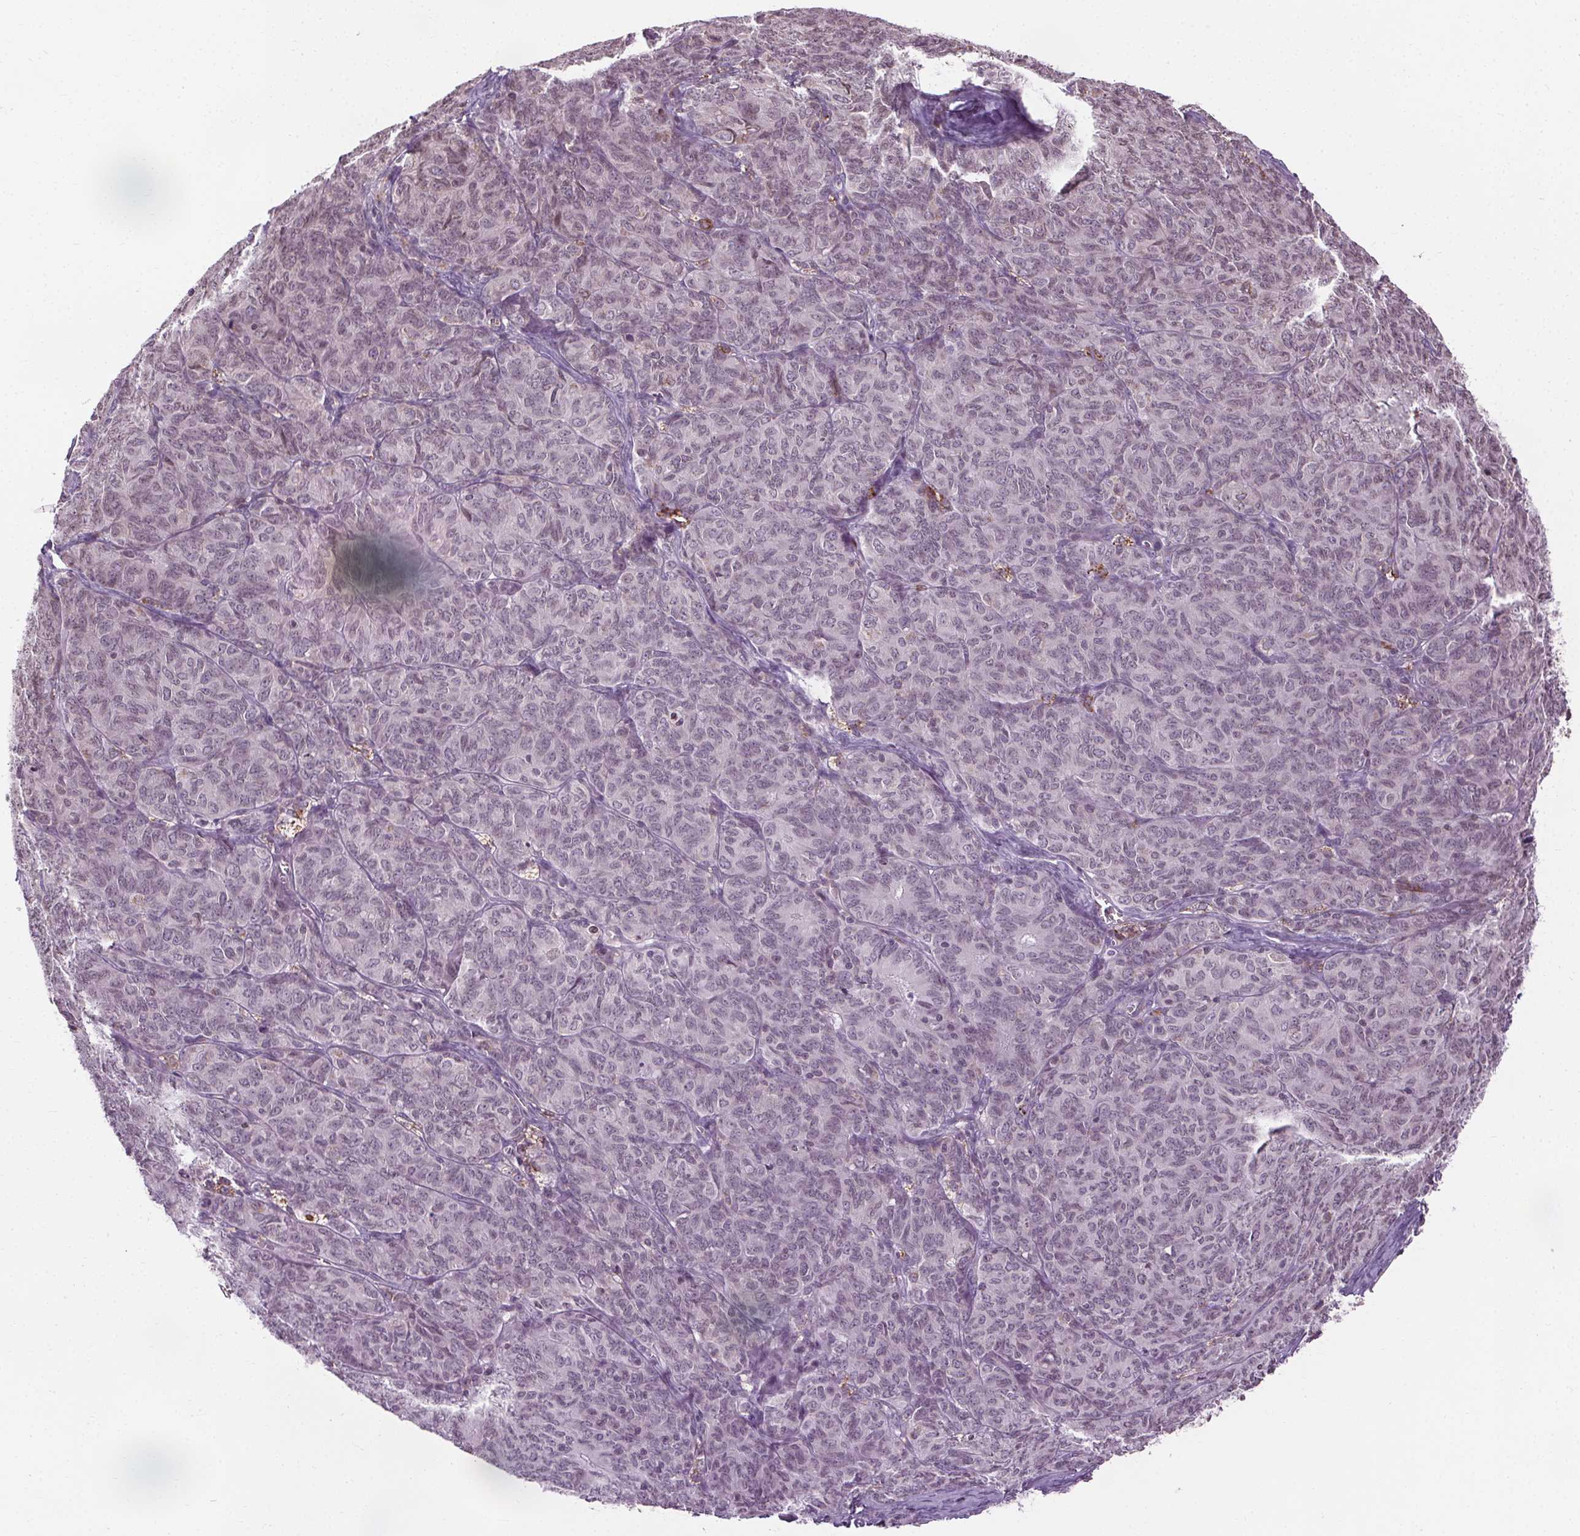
{"staining": {"intensity": "weak", "quantity": "25%-75%", "location": "nuclear"}, "tissue": "ovarian cancer", "cell_type": "Tumor cells", "image_type": "cancer", "snomed": [{"axis": "morphology", "description": "Carcinoma, endometroid"}, {"axis": "topography", "description": "Ovary"}], "caption": "Tumor cells display low levels of weak nuclear expression in about 25%-75% of cells in ovarian endometroid carcinoma. (Brightfield microscopy of DAB IHC at high magnification).", "gene": "LFNG", "patient": {"sex": "female", "age": 80}}